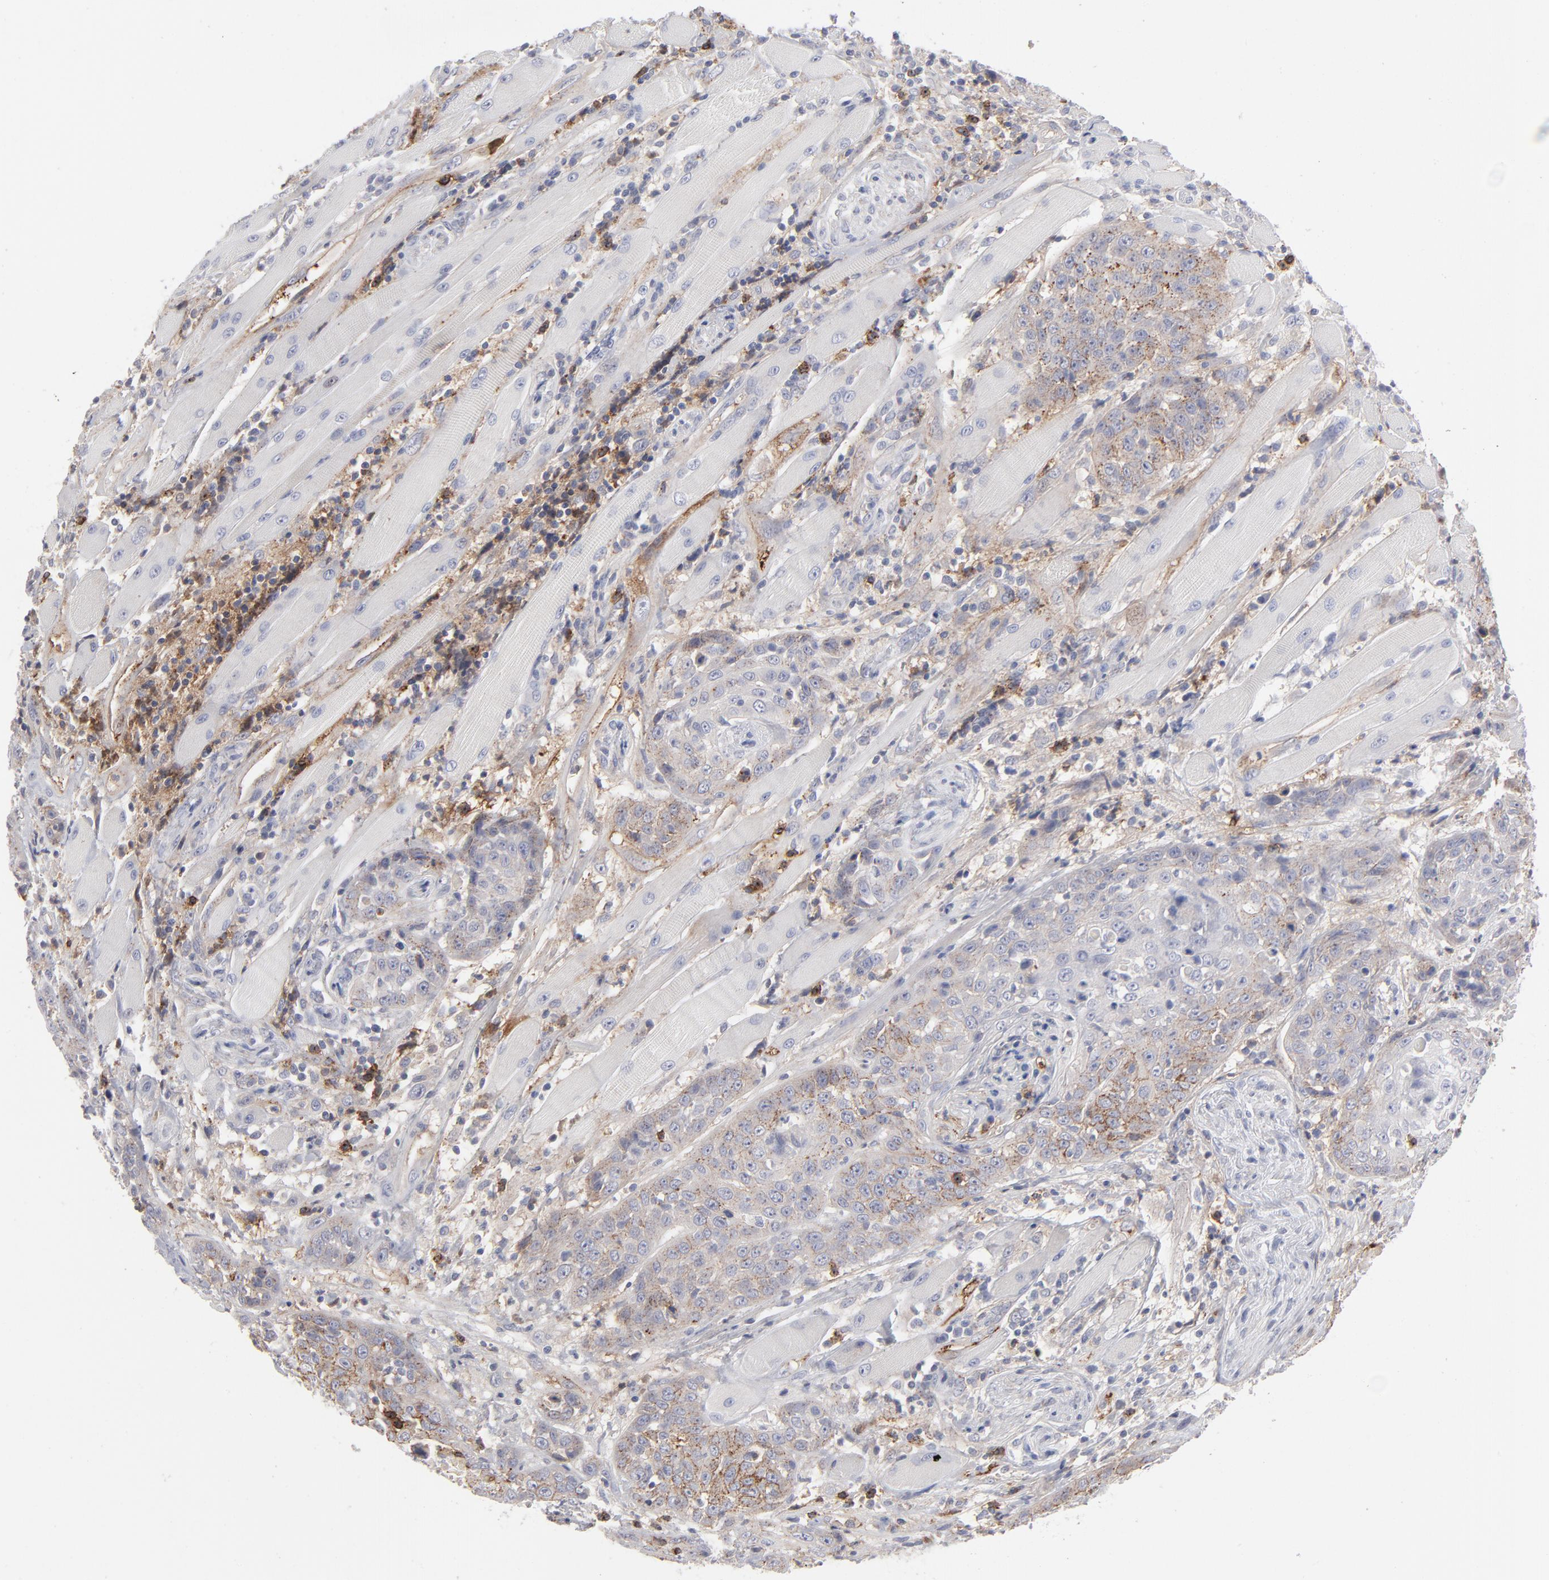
{"staining": {"intensity": "moderate", "quantity": "25%-75%", "location": "cytoplasmic/membranous"}, "tissue": "head and neck cancer", "cell_type": "Tumor cells", "image_type": "cancer", "snomed": [{"axis": "morphology", "description": "Squamous cell carcinoma, NOS"}, {"axis": "topography", "description": "Head-Neck"}], "caption": "Tumor cells demonstrate medium levels of moderate cytoplasmic/membranous positivity in approximately 25%-75% of cells in head and neck cancer (squamous cell carcinoma).", "gene": "CCR3", "patient": {"sex": "female", "age": 84}}